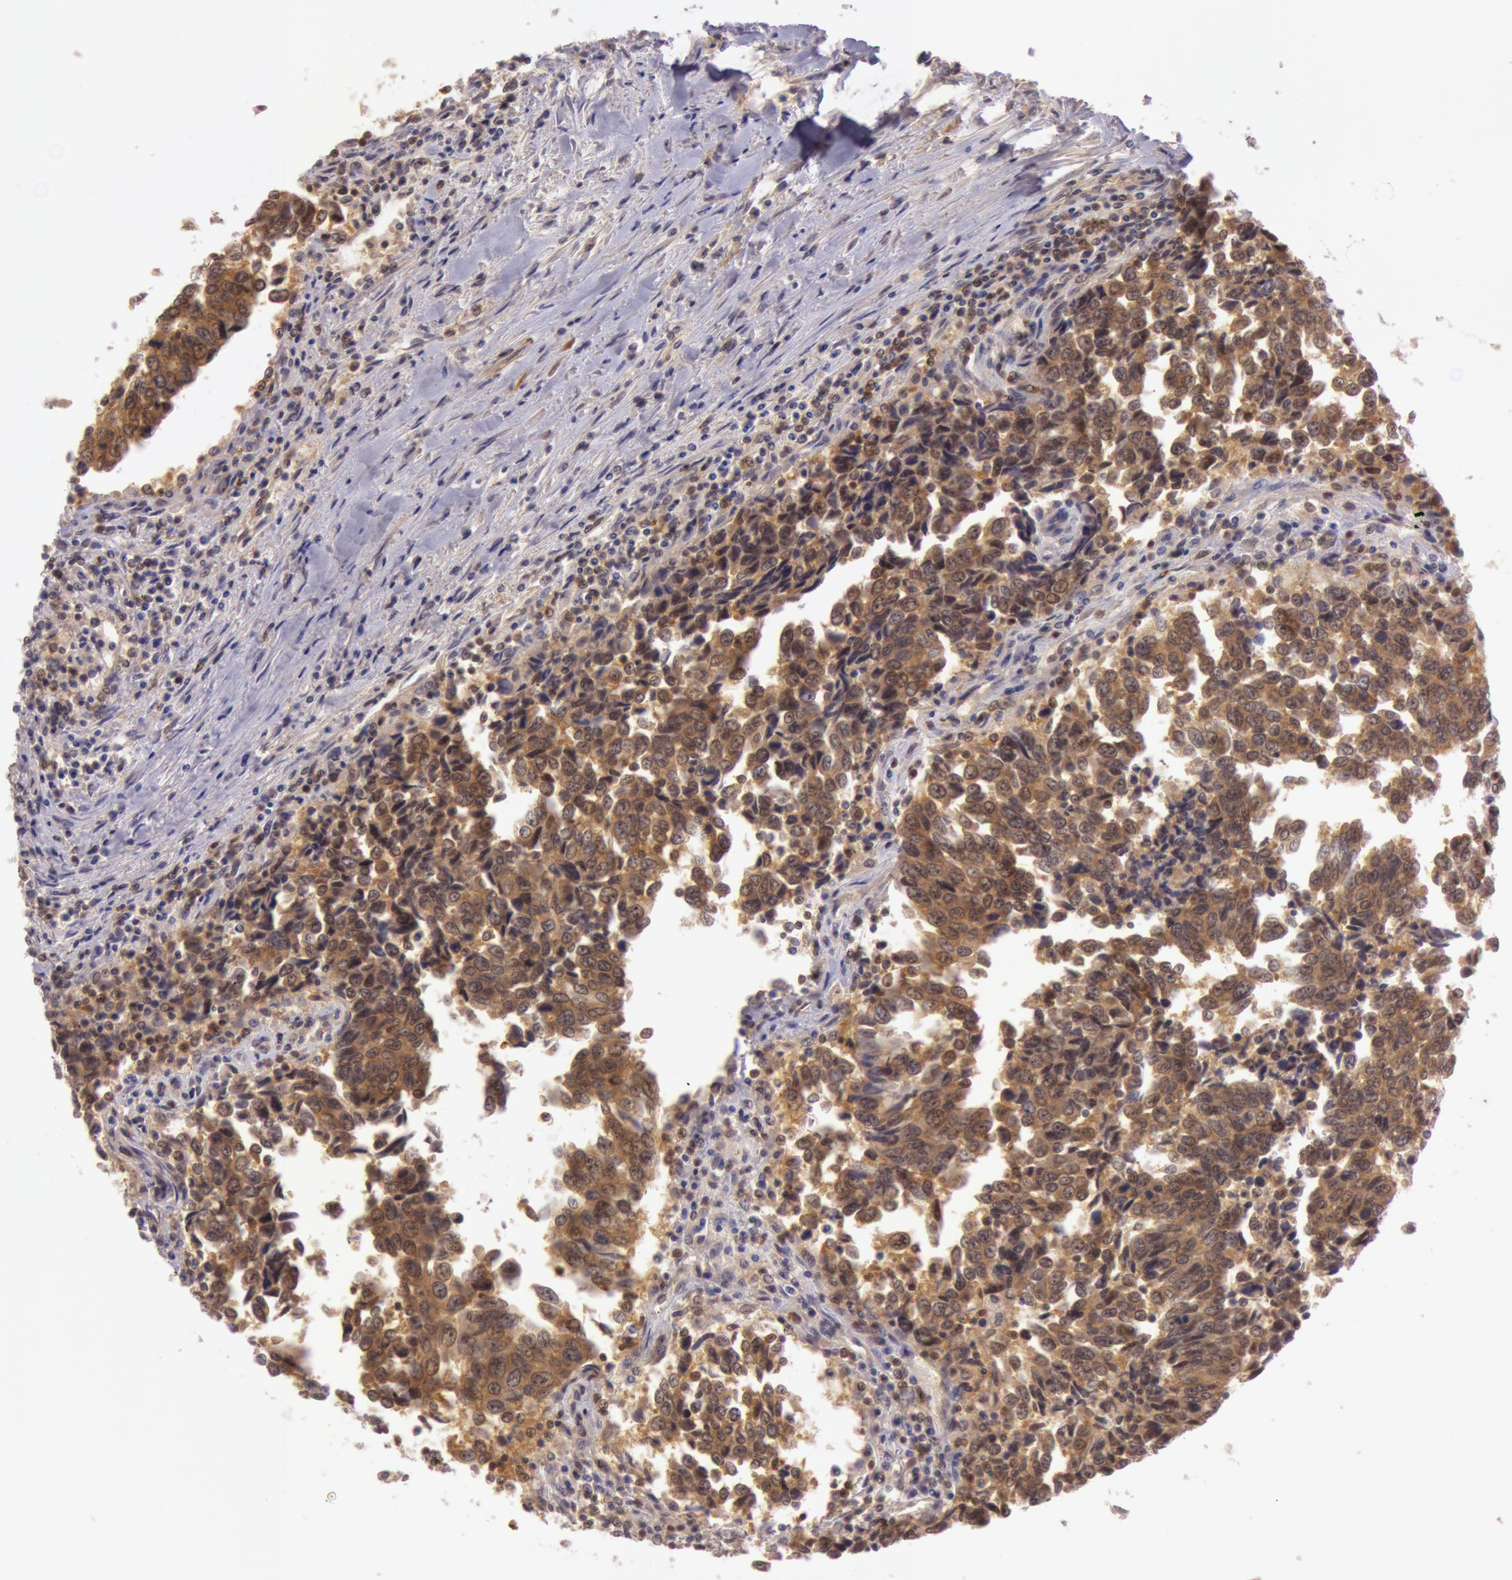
{"staining": {"intensity": "strong", "quantity": ">75%", "location": "cytoplasmic/membranous"}, "tissue": "urothelial cancer", "cell_type": "Tumor cells", "image_type": "cancer", "snomed": [{"axis": "morphology", "description": "Urothelial carcinoma, High grade"}, {"axis": "topography", "description": "Urinary bladder"}], "caption": "An image showing strong cytoplasmic/membranous positivity in about >75% of tumor cells in high-grade urothelial carcinoma, as visualized by brown immunohistochemical staining.", "gene": "ATG2B", "patient": {"sex": "male", "age": 86}}